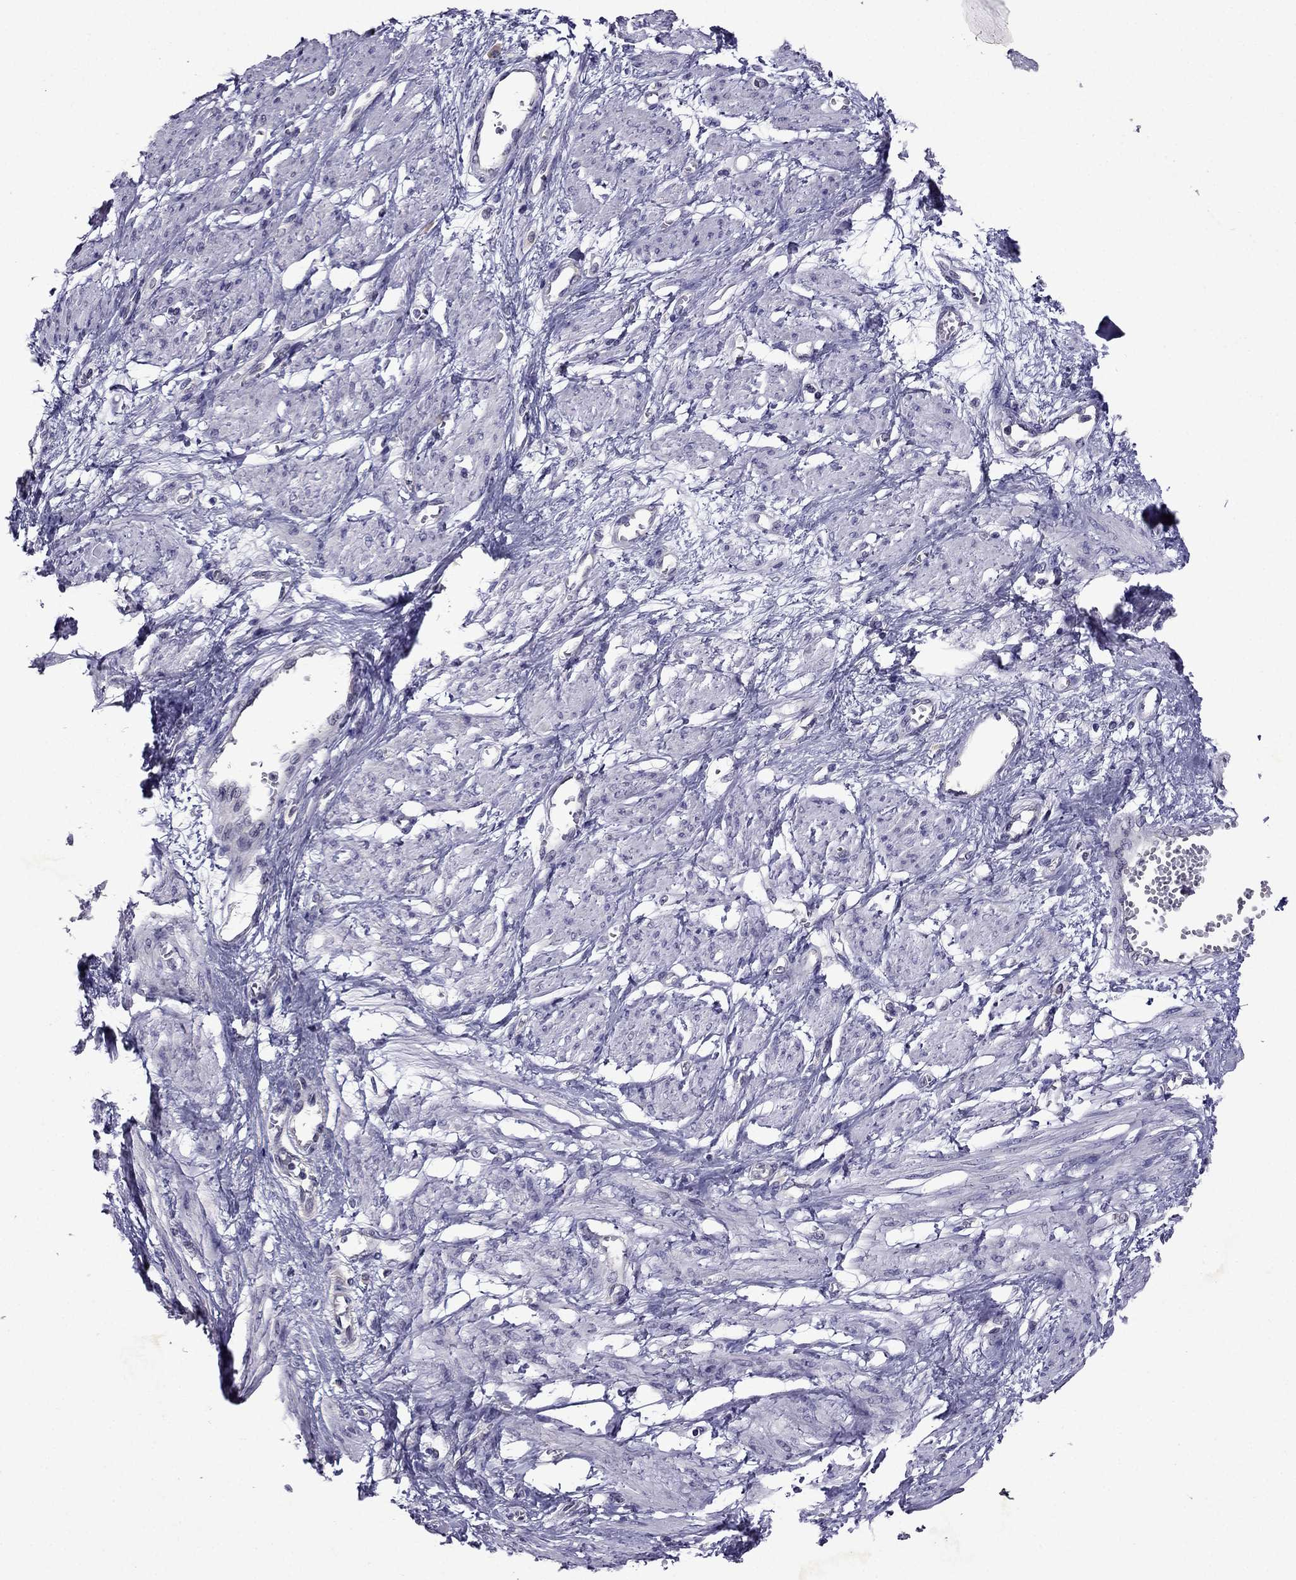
{"staining": {"intensity": "negative", "quantity": "none", "location": "none"}, "tissue": "smooth muscle", "cell_type": "Smooth muscle cells", "image_type": "normal", "snomed": [{"axis": "morphology", "description": "Normal tissue, NOS"}, {"axis": "topography", "description": "Smooth muscle"}, {"axis": "topography", "description": "Uterus"}], "caption": "Protein analysis of normal smooth muscle exhibits no significant staining in smooth muscle cells. (IHC, brightfield microscopy, high magnification).", "gene": "CDK5", "patient": {"sex": "female", "age": 39}}